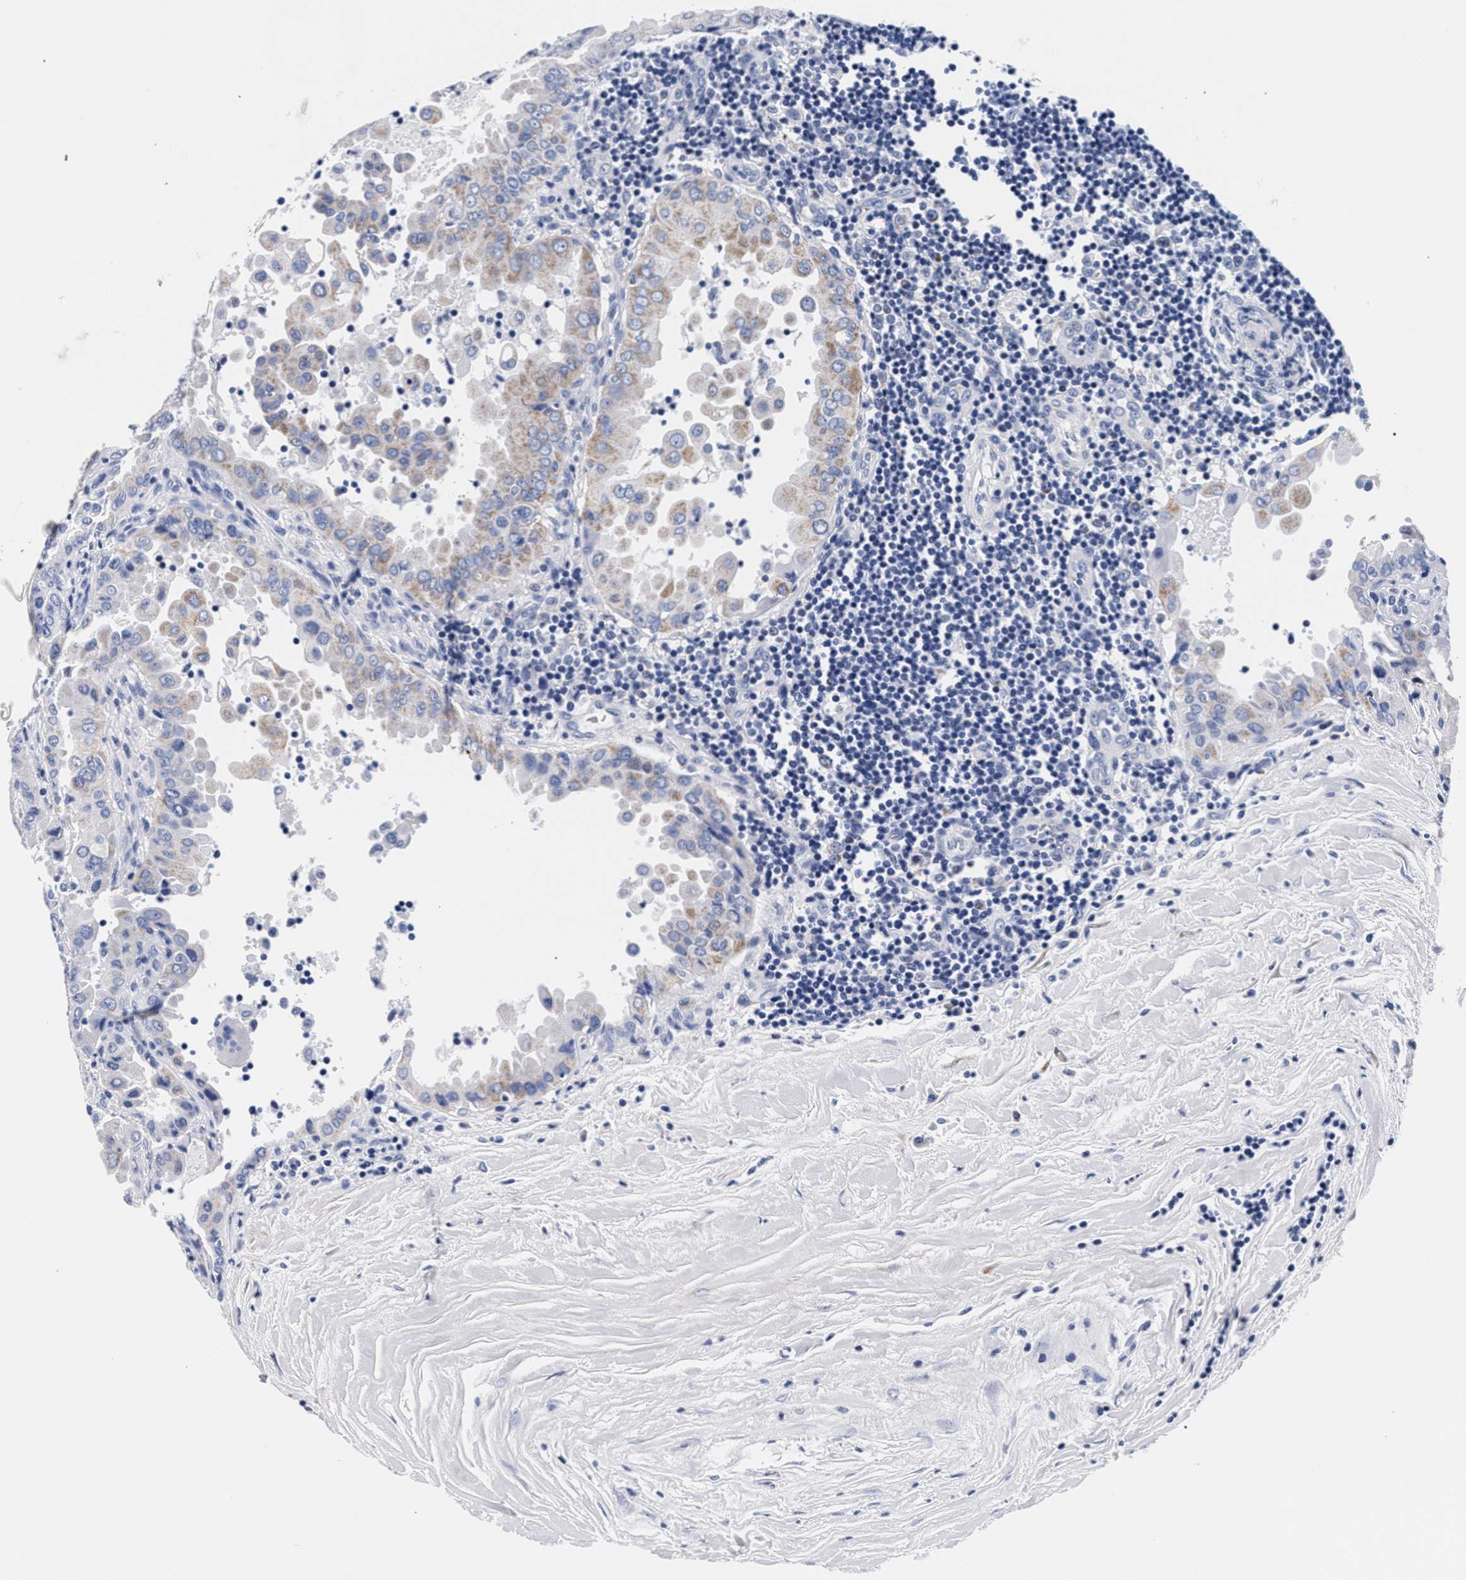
{"staining": {"intensity": "moderate", "quantity": ">75%", "location": "cytoplasmic/membranous"}, "tissue": "thyroid cancer", "cell_type": "Tumor cells", "image_type": "cancer", "snomed": [{"axis": "morphology", "description": "Papillary adenocarcinoma, NOS"}, {"axis": "topography", "description": "Thyroid gland"}], "caption": "Thyroid papillary adenocarcinoma stained with a brown dye exhibits moderate cytoplasmic/membranous positive expression in about >75% of tumor cells.", "gene": "RAB3B", "patient": {"sex": "male", "age": 33}}